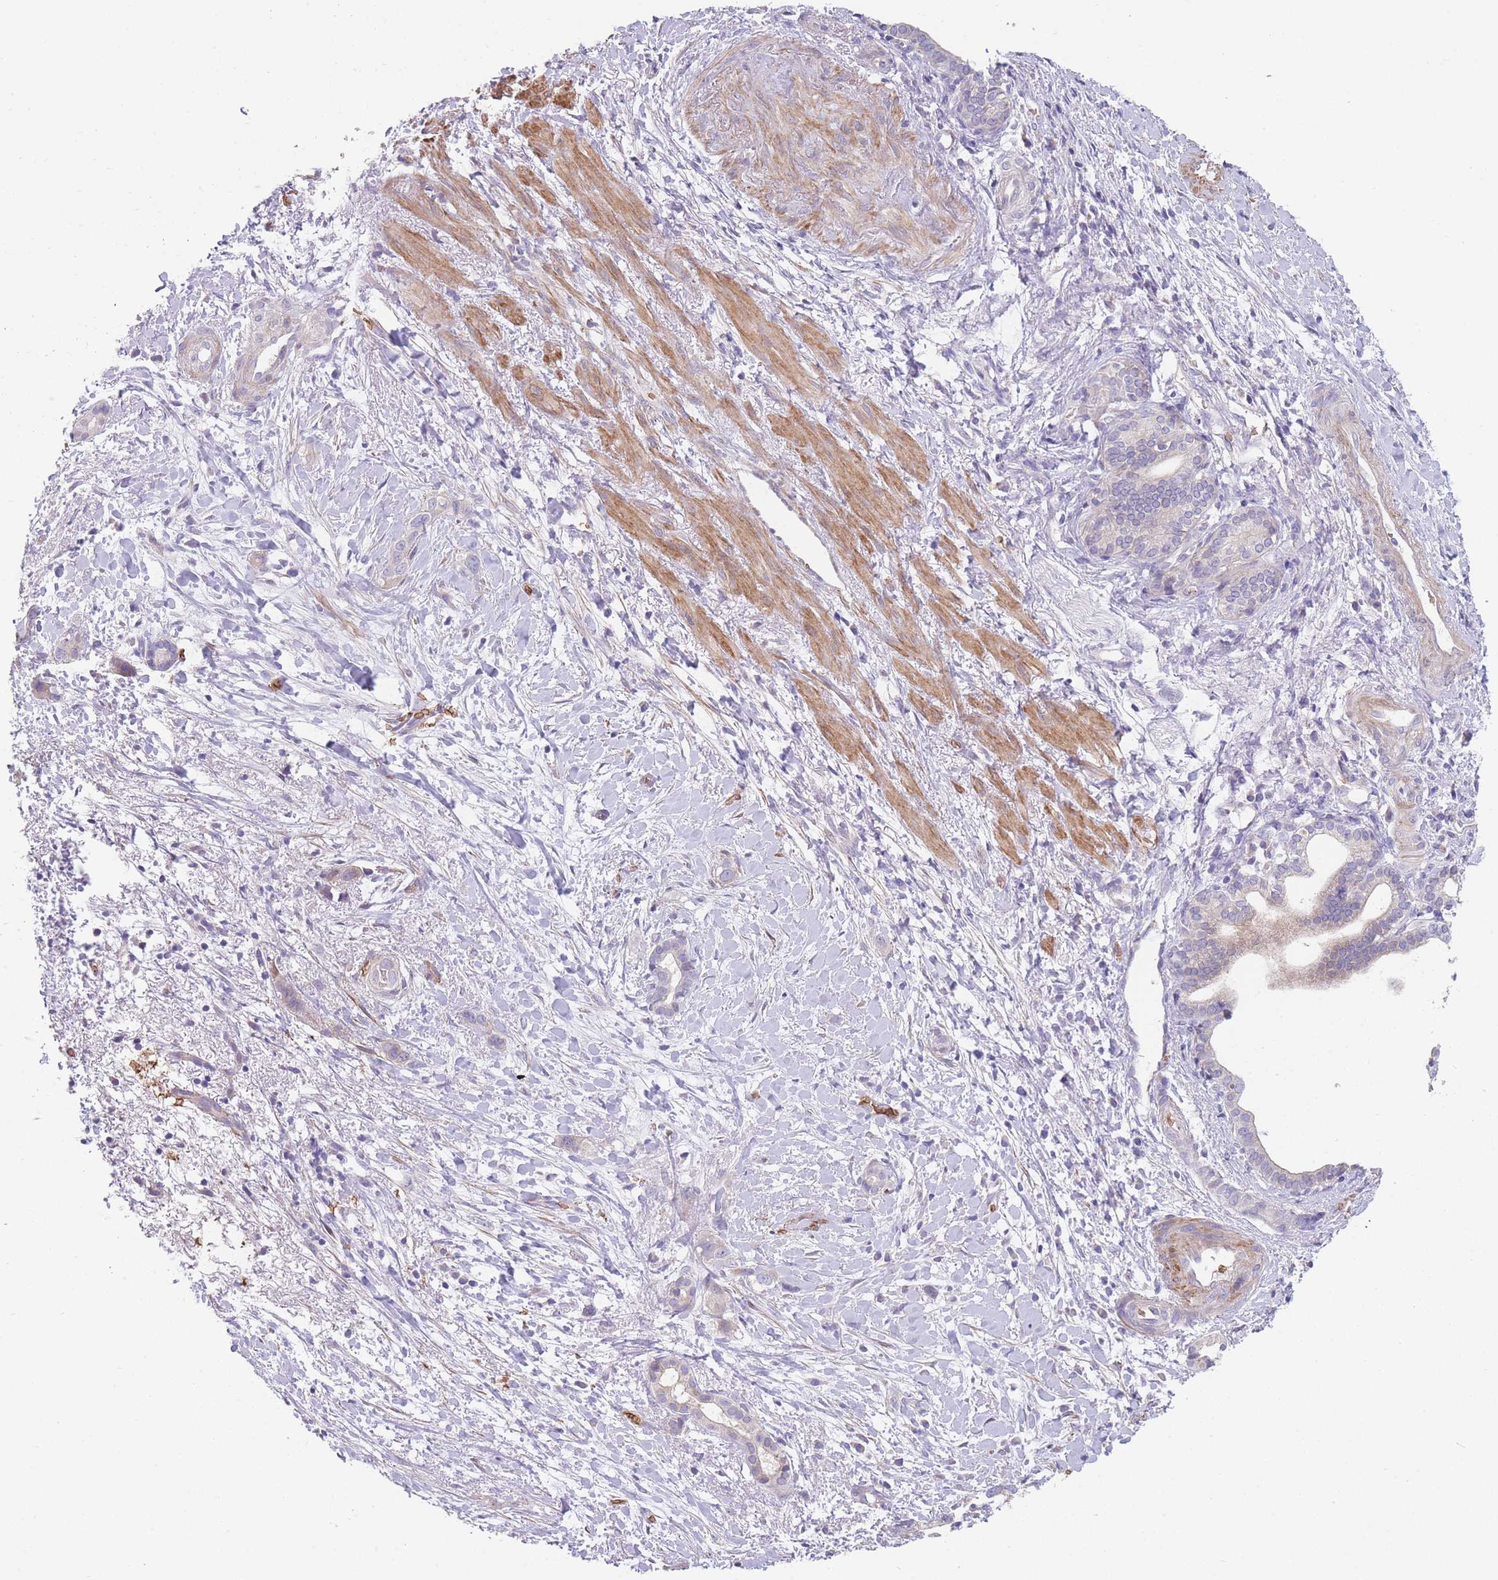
{"staining": {"intensity": "negative", "quantity": "none", "location": "none"}, "tissue": "liver cancer", "cell_type": "Tumor cells", "image_type": "cancer", "snomed": [{"axis": "morphology", "description": "Cholangiocarcinoma"}, {"axis": "topography", "description": "Liver"}], "caption": "The IHC micrograph has no significant expression in tumor cells of cholangiocarcinoma (liver) tissue.", "gene": "SMPD4", "patient": {"sex": "female", "age": 79}}